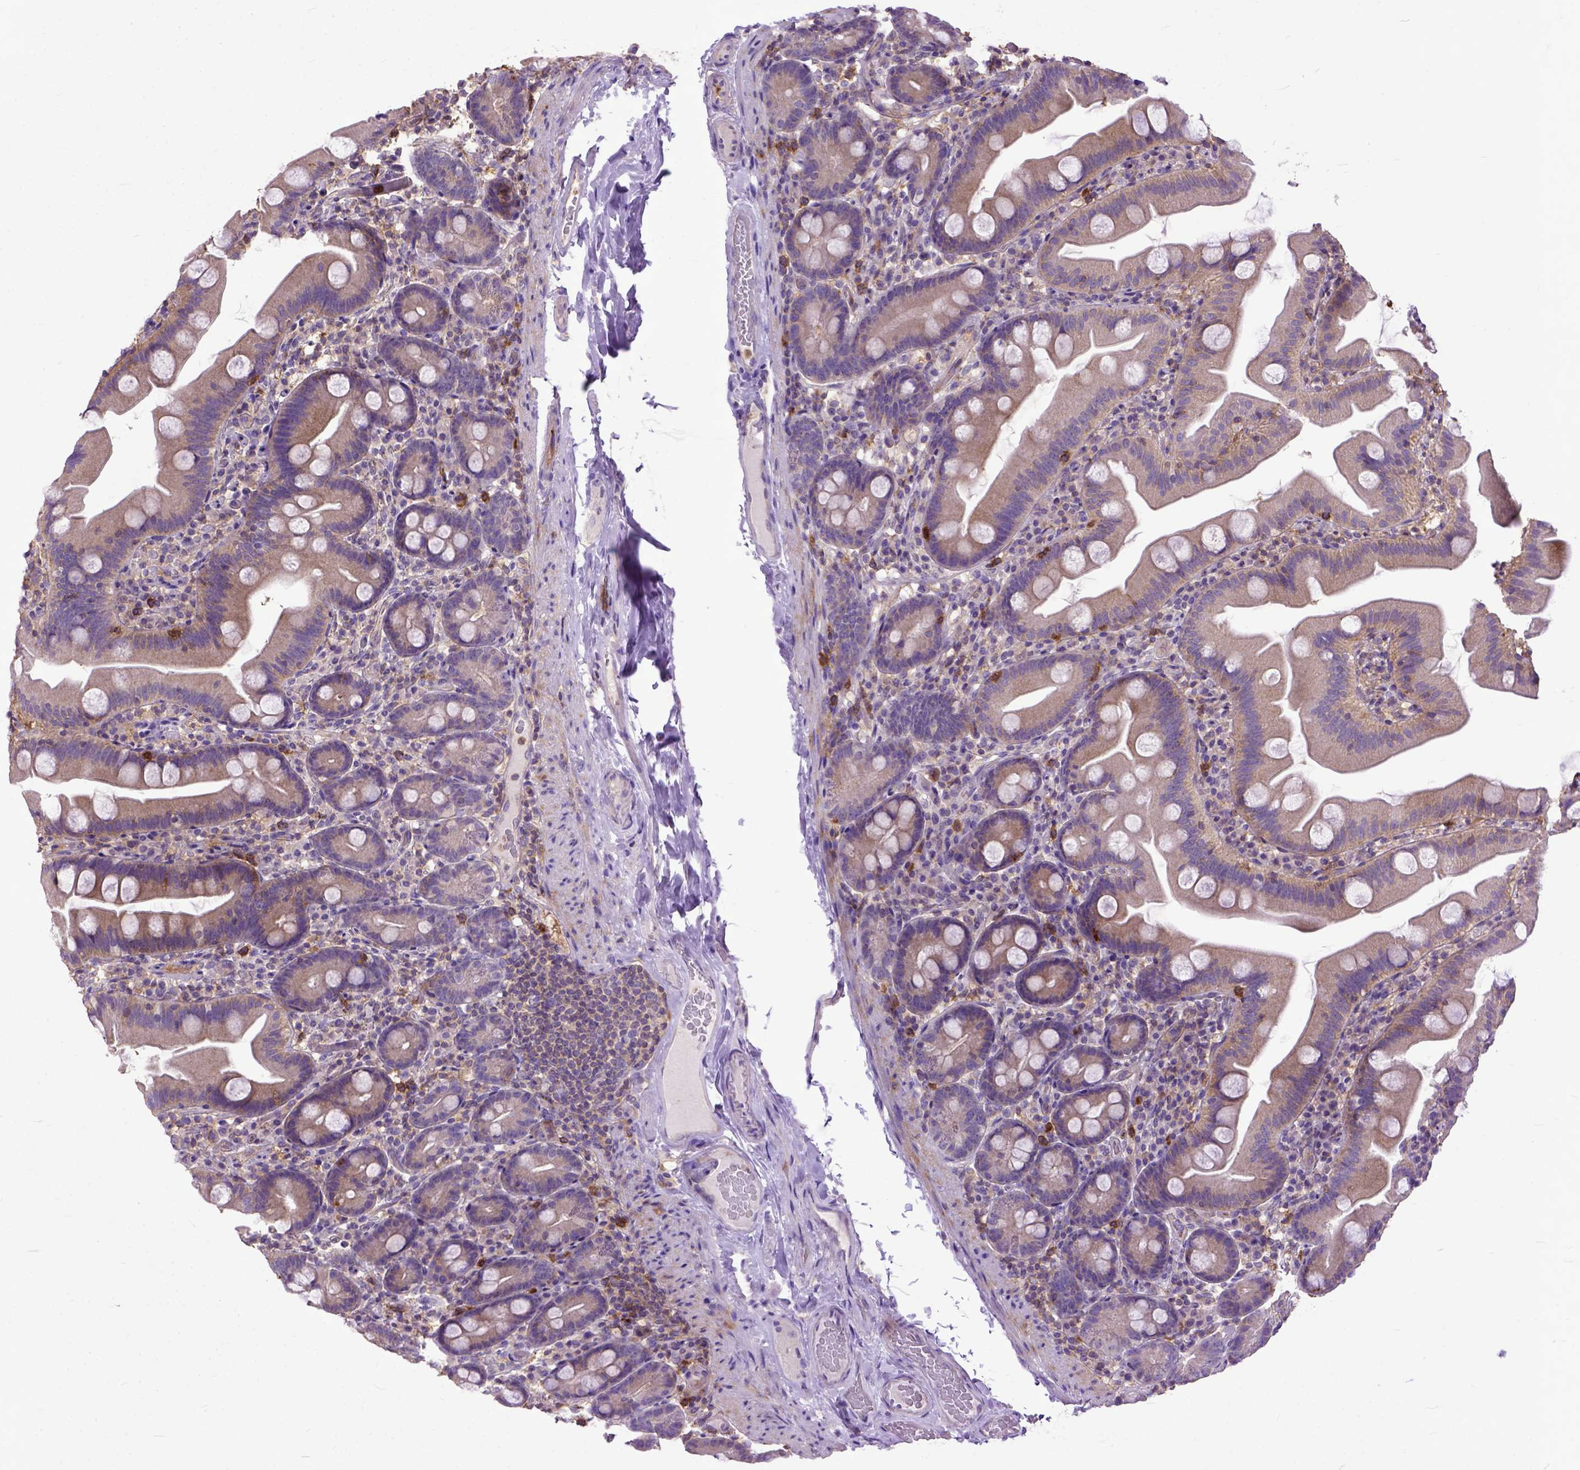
{"staining": {"intensity": "weak", "quantity": ">75%", "location": "cytoplasmic/membranous"}, "tissue": "small intestine", "cell_type": "Glandular cells", "image_type": "normal", "snomed": [{"axis": "morphology", "description": "Normal tissue, NOS"}, {"axis": "topography", "description": "Small intestine"}], "caption": "An IHC histopathology image of unremarkable tissue is shown. Protein staining in brown highlights weak cytoplasmic/membranous positivity in small intestine within glandular cells. Using DAB (brown) and hematoxylin (blue) stains, captured at high magnification using brightfield microscopy.", "gene": "NAMPT", "patient": {"sex": "female", "age": 68}}